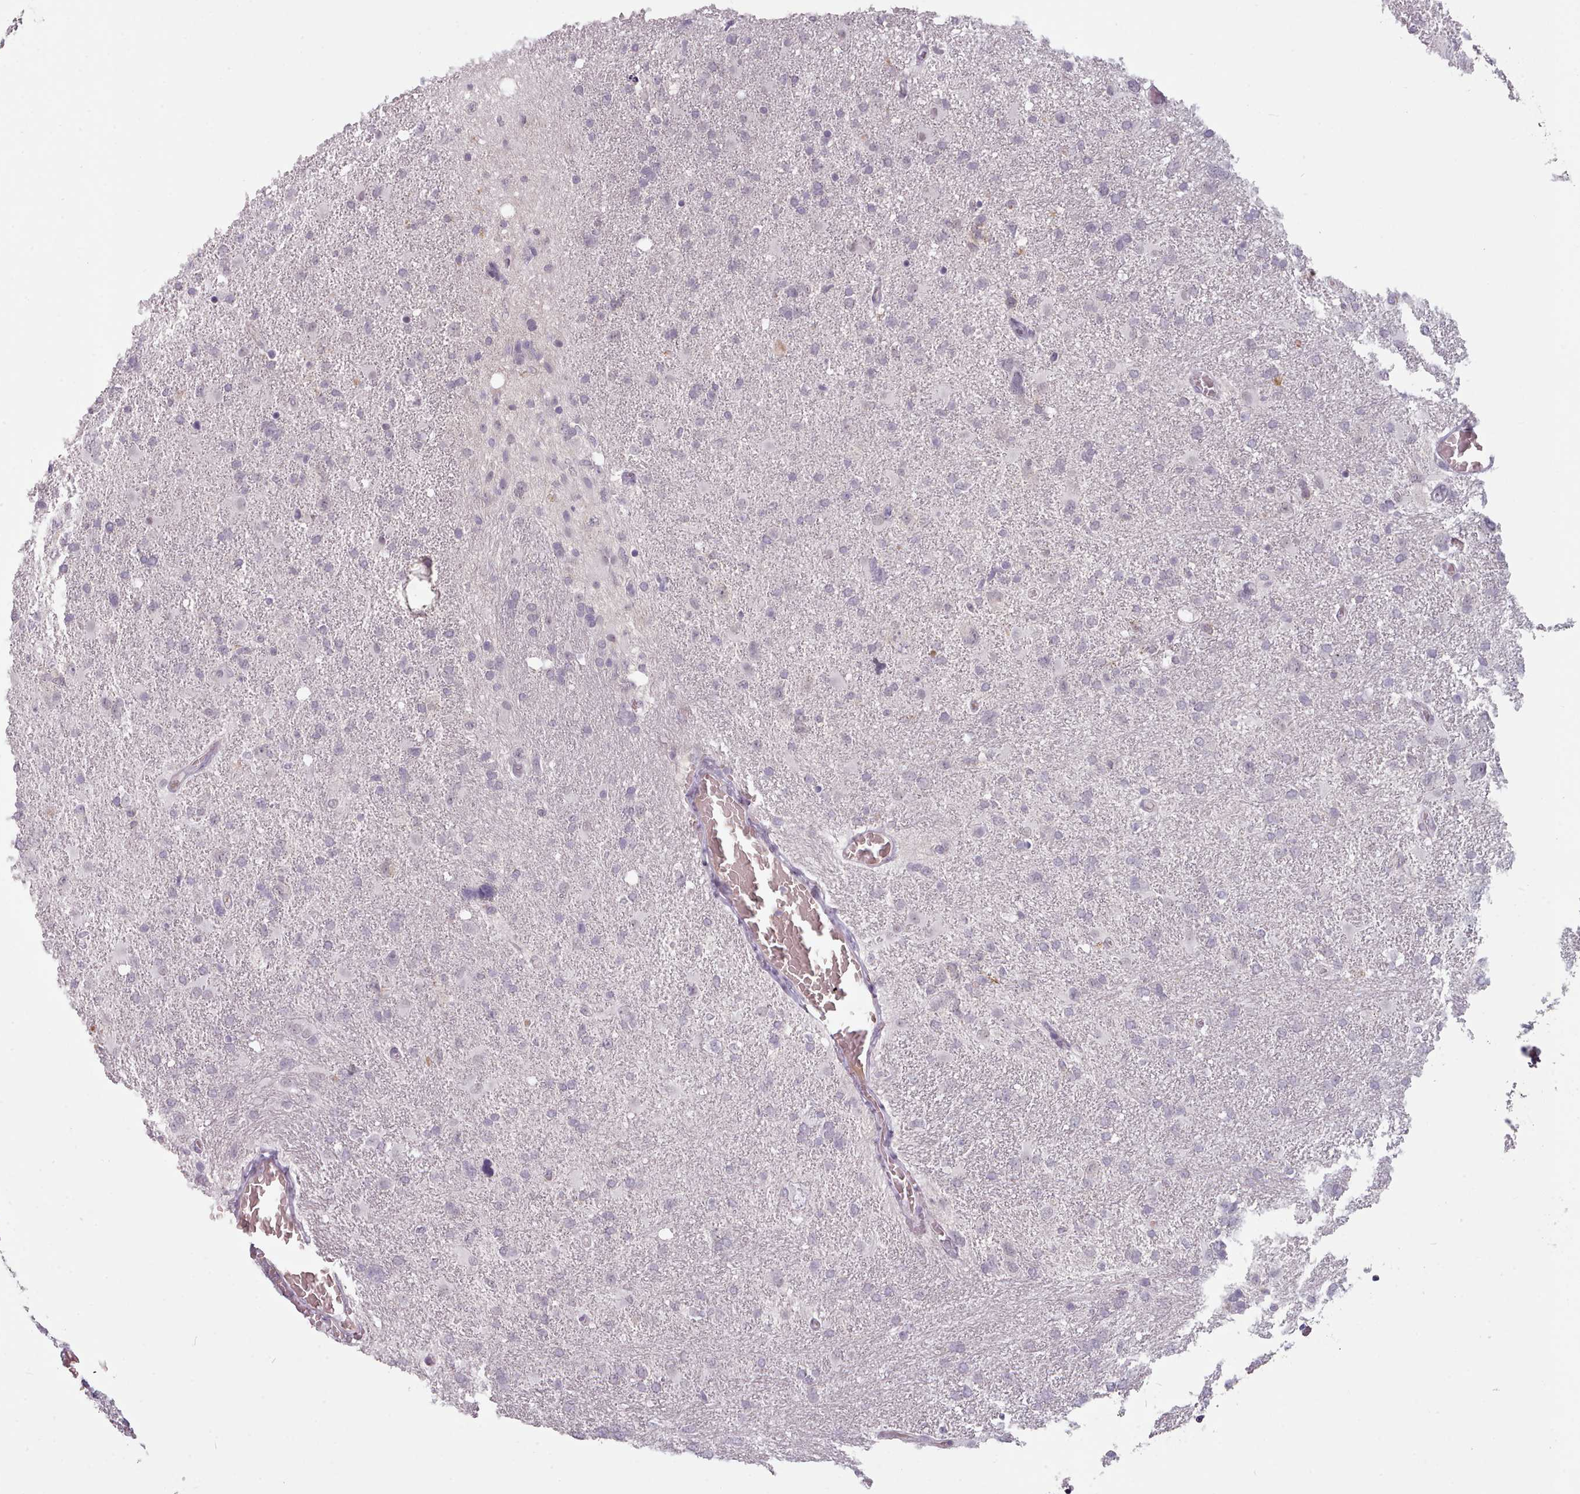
{"staining": {"intensity": "negative", "quantity": "none", "location": "none"}, "tissue": "glioma", "cell_type": "Tumor cells", "image_type": "cancer", "snomed": [{"axis": "morphology", "description": "Glioma, malignant, High grade"}, {"axis": "topography", "description": "Brain"}], "caption": "Tumor cells are negative for brown protein staining in glioma. The staining was performed using DAB (3,3'-diaminobenzidine) to visualize the protein expression in brown, while the nuclei were stained in blue with hematoxylin (Magnification: 20x).", "gene": "PBX4", "patient": {"sex": "male", "age": 61}}